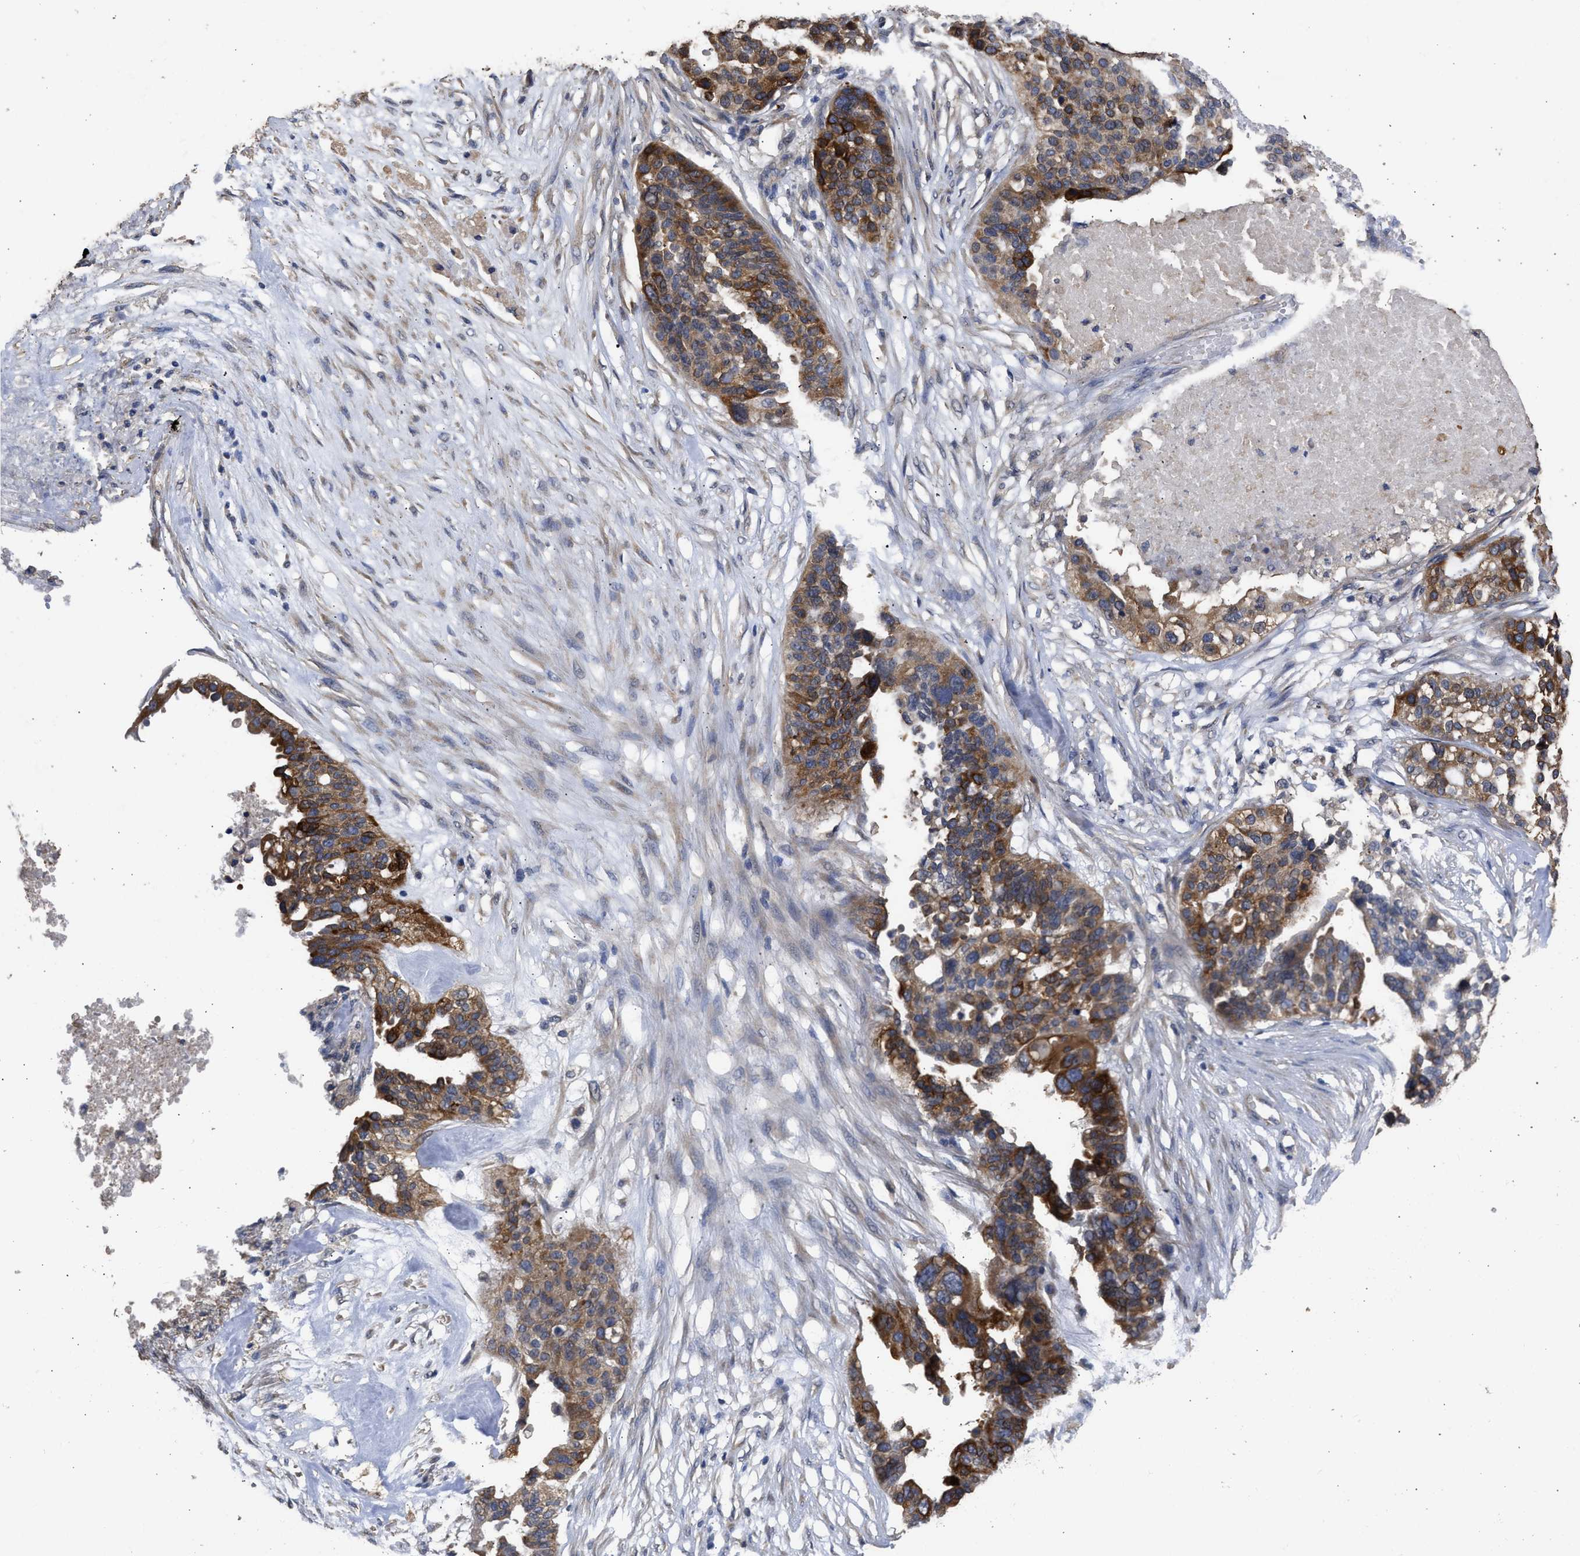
{"staining": {"intensity": "strong", "quantity": ">75%", "location": "cytoplasmic/membranous"}, "tissue": "ovarian cancer", "cell_type": "Tumor cells", "image_type": "cancer", "snomed": [{"axis": "morphology", "description": "Cystadenocarcinoma, serous, NOS"}, {"axis": "topography", "description": "Ovary"}], "caption": "The immunohistochemical stain highlights strong cytoplasmic/membranous positivity in tumor cells of ovarian cancer (serous cystadenocarcinoma) tissue.", "gene": "SPINT2", "patient": {"sex": "female", "age": 59}}